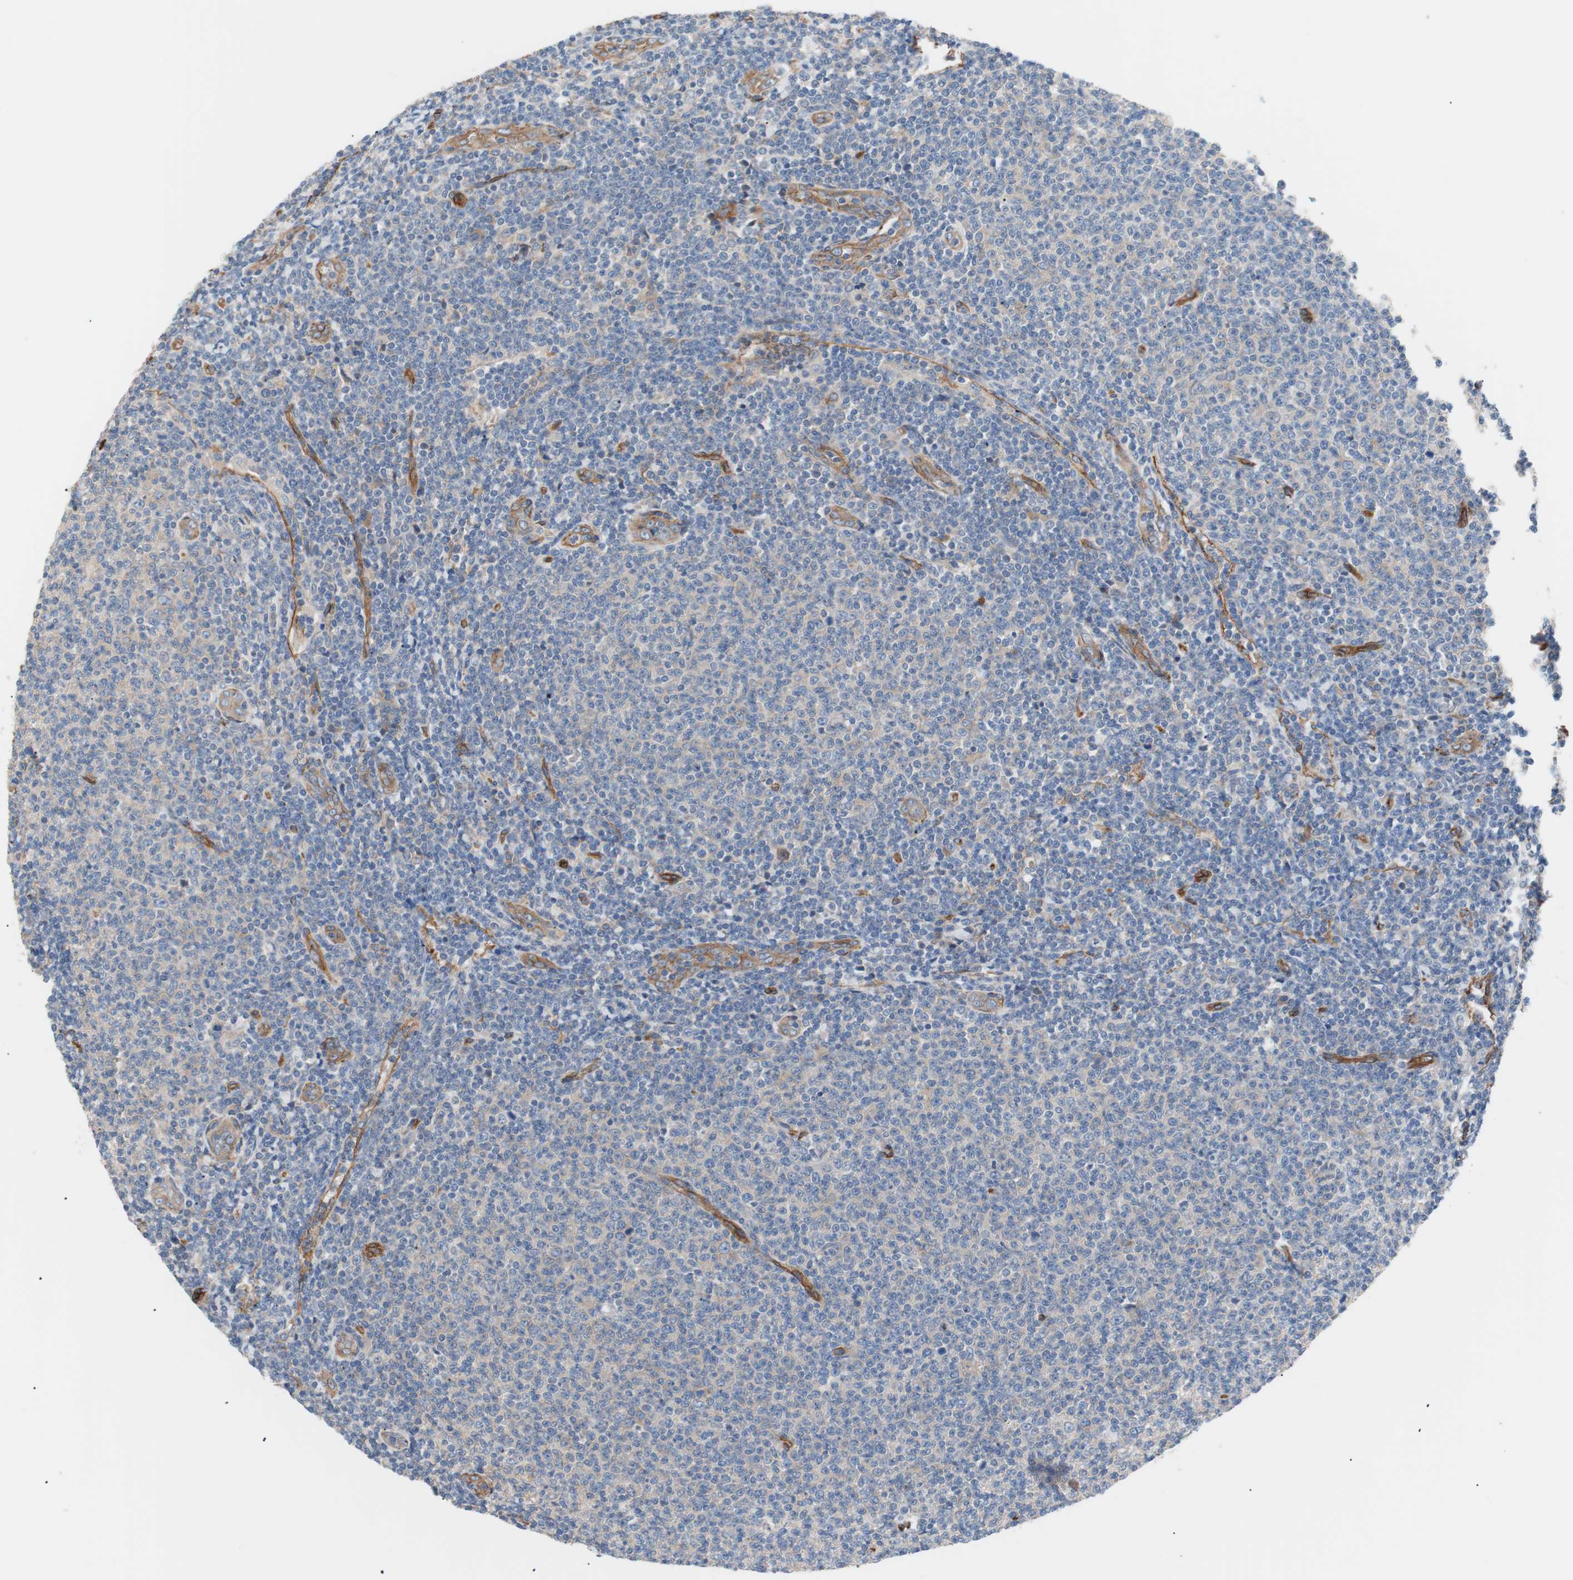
{"staining": {"intensity": "negative", "quantity": "none", "location": "none"}, "tissue": "lymphoma", "cell_type": "Tumor cells", "image_type": "cancer", "snomed": [{"axis": "morphology", "description": "Malignant lymphoma, non-Hodgkin's type, Low grade"}, {"axis": "topography", "description": "Lymph node"}], "caption": "IHC histopathology image of neoplastic tissue: lymphoma stained with DAB demonstrates no significant protein staining in tumor cells.", "gene": "SPINT1", "patient": {"sex": "male", "age": 66}}